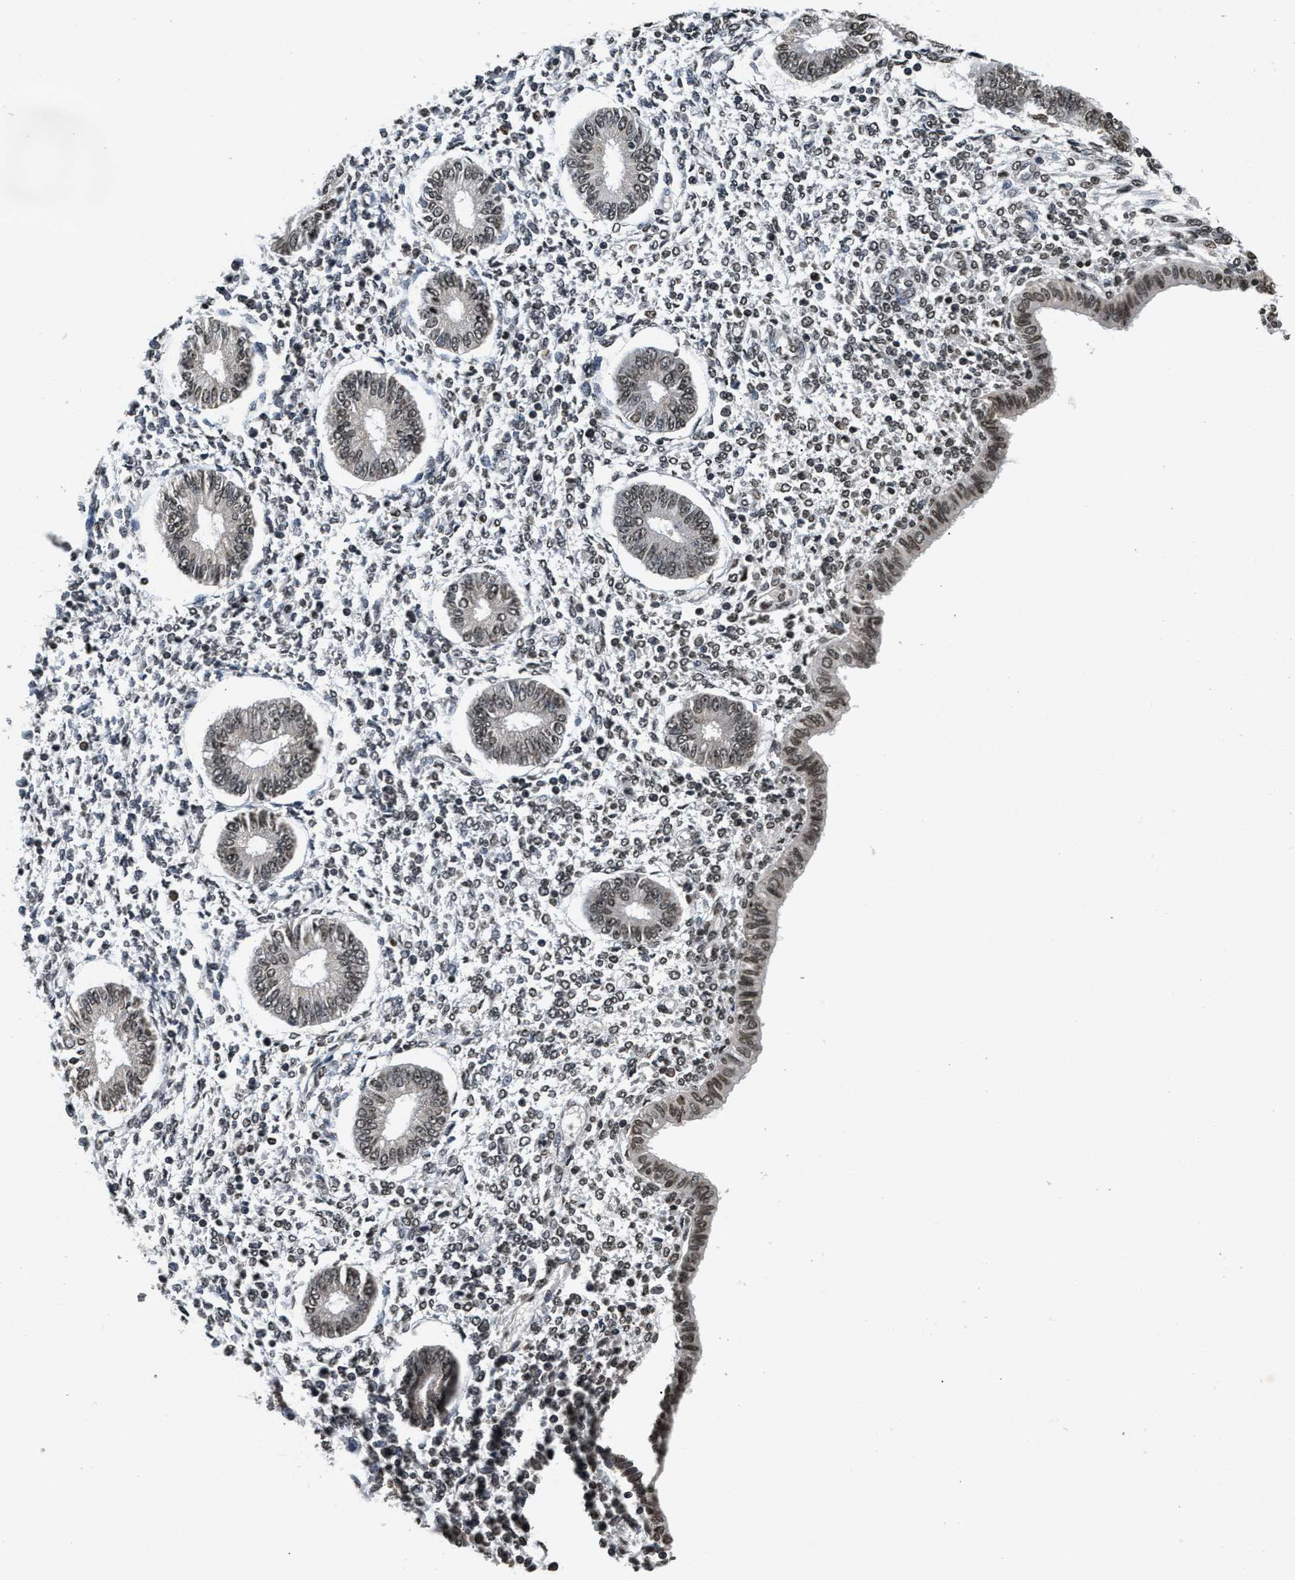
{"staining": {"intensity": "weak", "quantity": "<25%", "location": "nuclear"}, "tissue": "endometrium", "cell_type": "Cells in endometrial stroma", "image_type": "normal", "snomed": [{"axis": "morphology", "description": "Normal tissue, NOS"}, {"axis": "topography", "description": "Endometrium"}], "caption": "IHC histopathology image of normal endometrium: human endometrium stained with DAB (3,3'-diaminobenzidine) exhibits no significant protein expression in cells in endometrial stroma.", "gene": "DNASE1L3", "patient": {"sex": "female", "age": 50}}